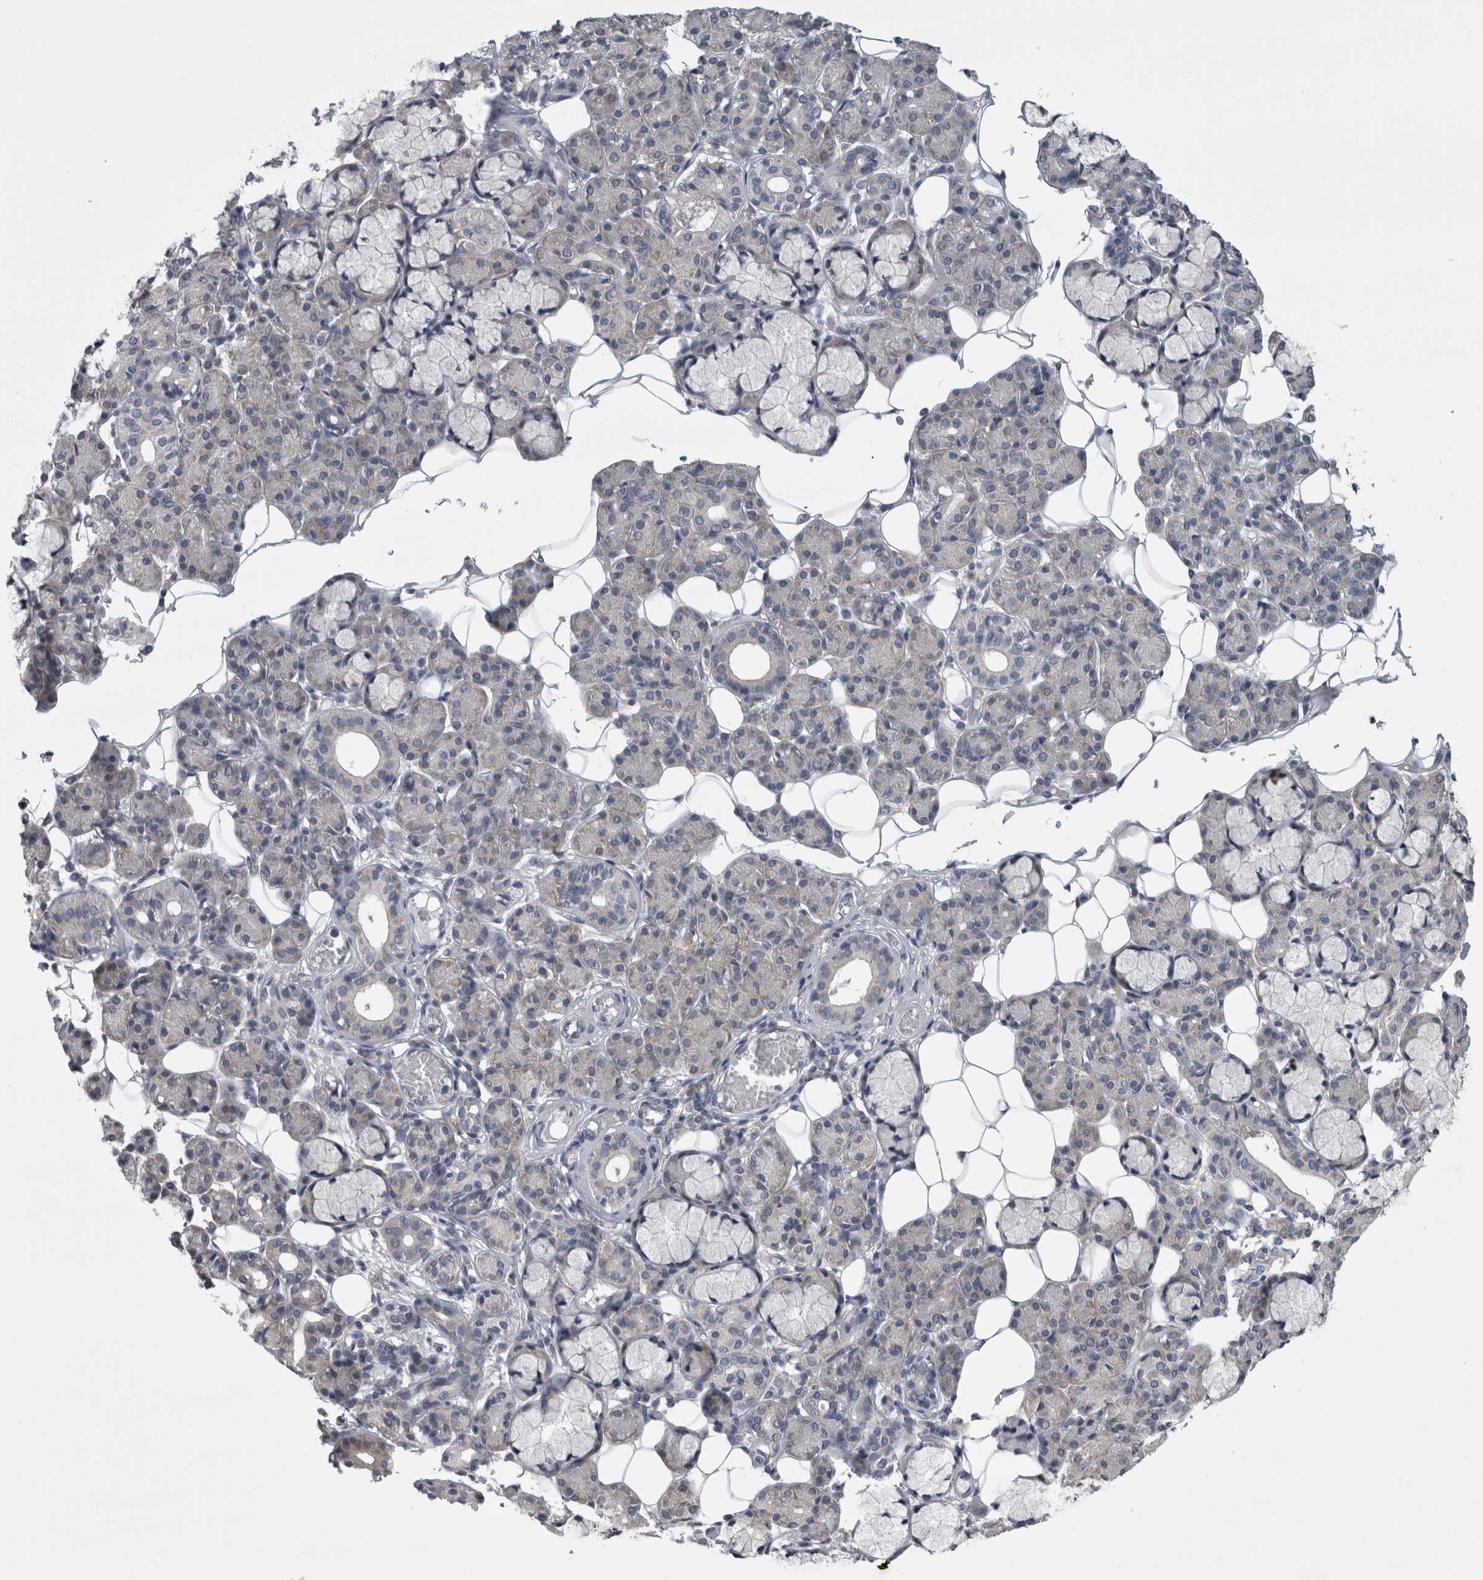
{"staining": {"intensity": "weak", "quantity": "<25%", "location": "cytoplasmic/membranous"}, "tissue": "salivary gland", "cell_type": "Glandular cells", "image_type": "normal", "snomed": [{"axis": "morphology", "description": "Normal tissue, NOS"}, {"axis": "topography", "description": "Salivary gland"}], "caption": "IHC image of unremarkable salivary gland: salivary gland stained with DAB (3,3'-diaminobenzidine) exhibits no significant protein positivity in glandular cells.", "gene": "PRRC2C", "patient": {"sex": "male", "age": 63}}